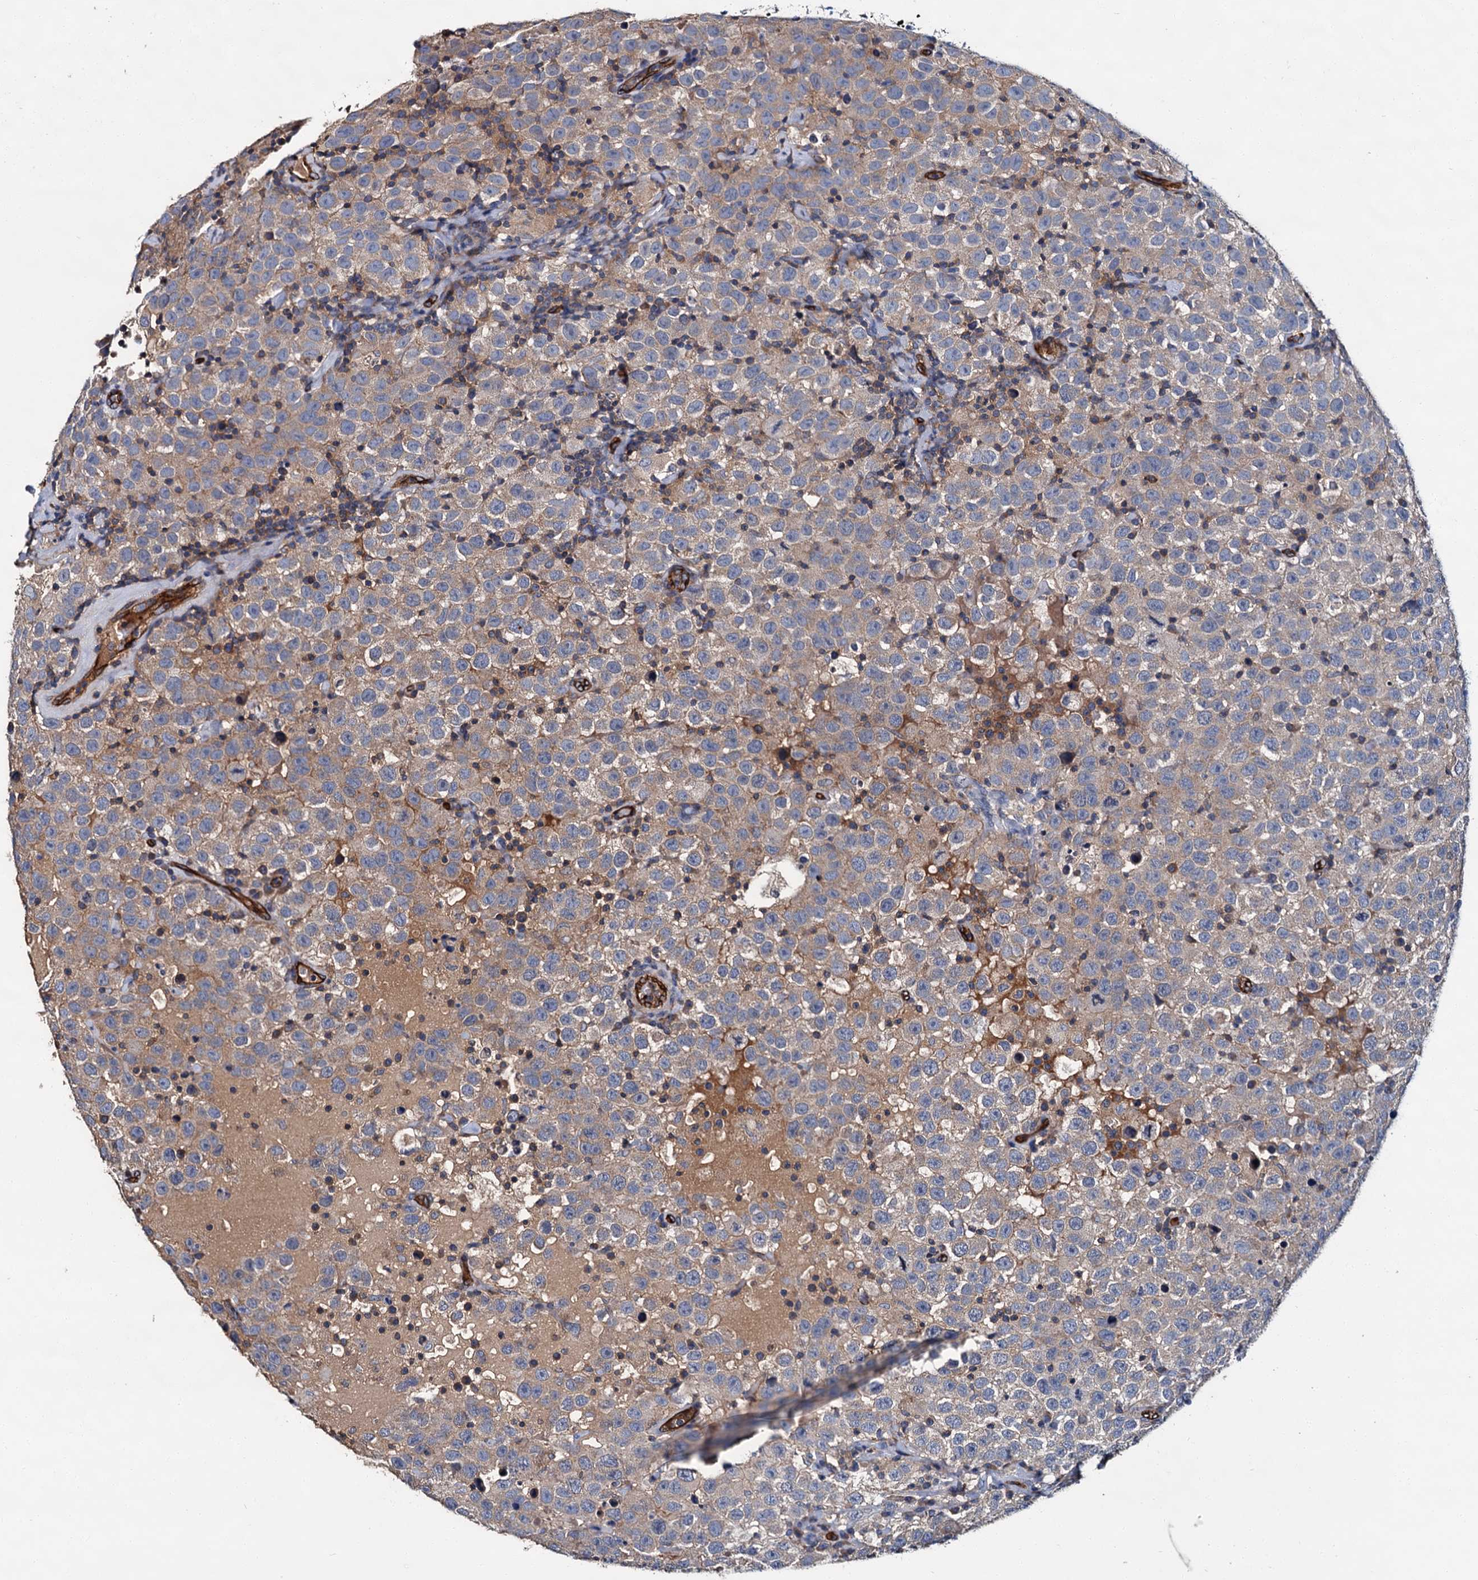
{"staining": {"intensity": "negative", "quantity": "none", "location": "none"}, "tissue": "testis cancer", "cell_type": "Tumor cells", "image_type": "cancer", "snomed": [{"axis": "morphology", "description": "Seminoma, NOS"}, {"axis": "topography", "description": "Testis"}], "caption": "IHC of testis cancer (seminoma) reveals no positivity in tumor cells.", "gene": "CACNA1C", "patient": {"sex": "male", "age": 41}}